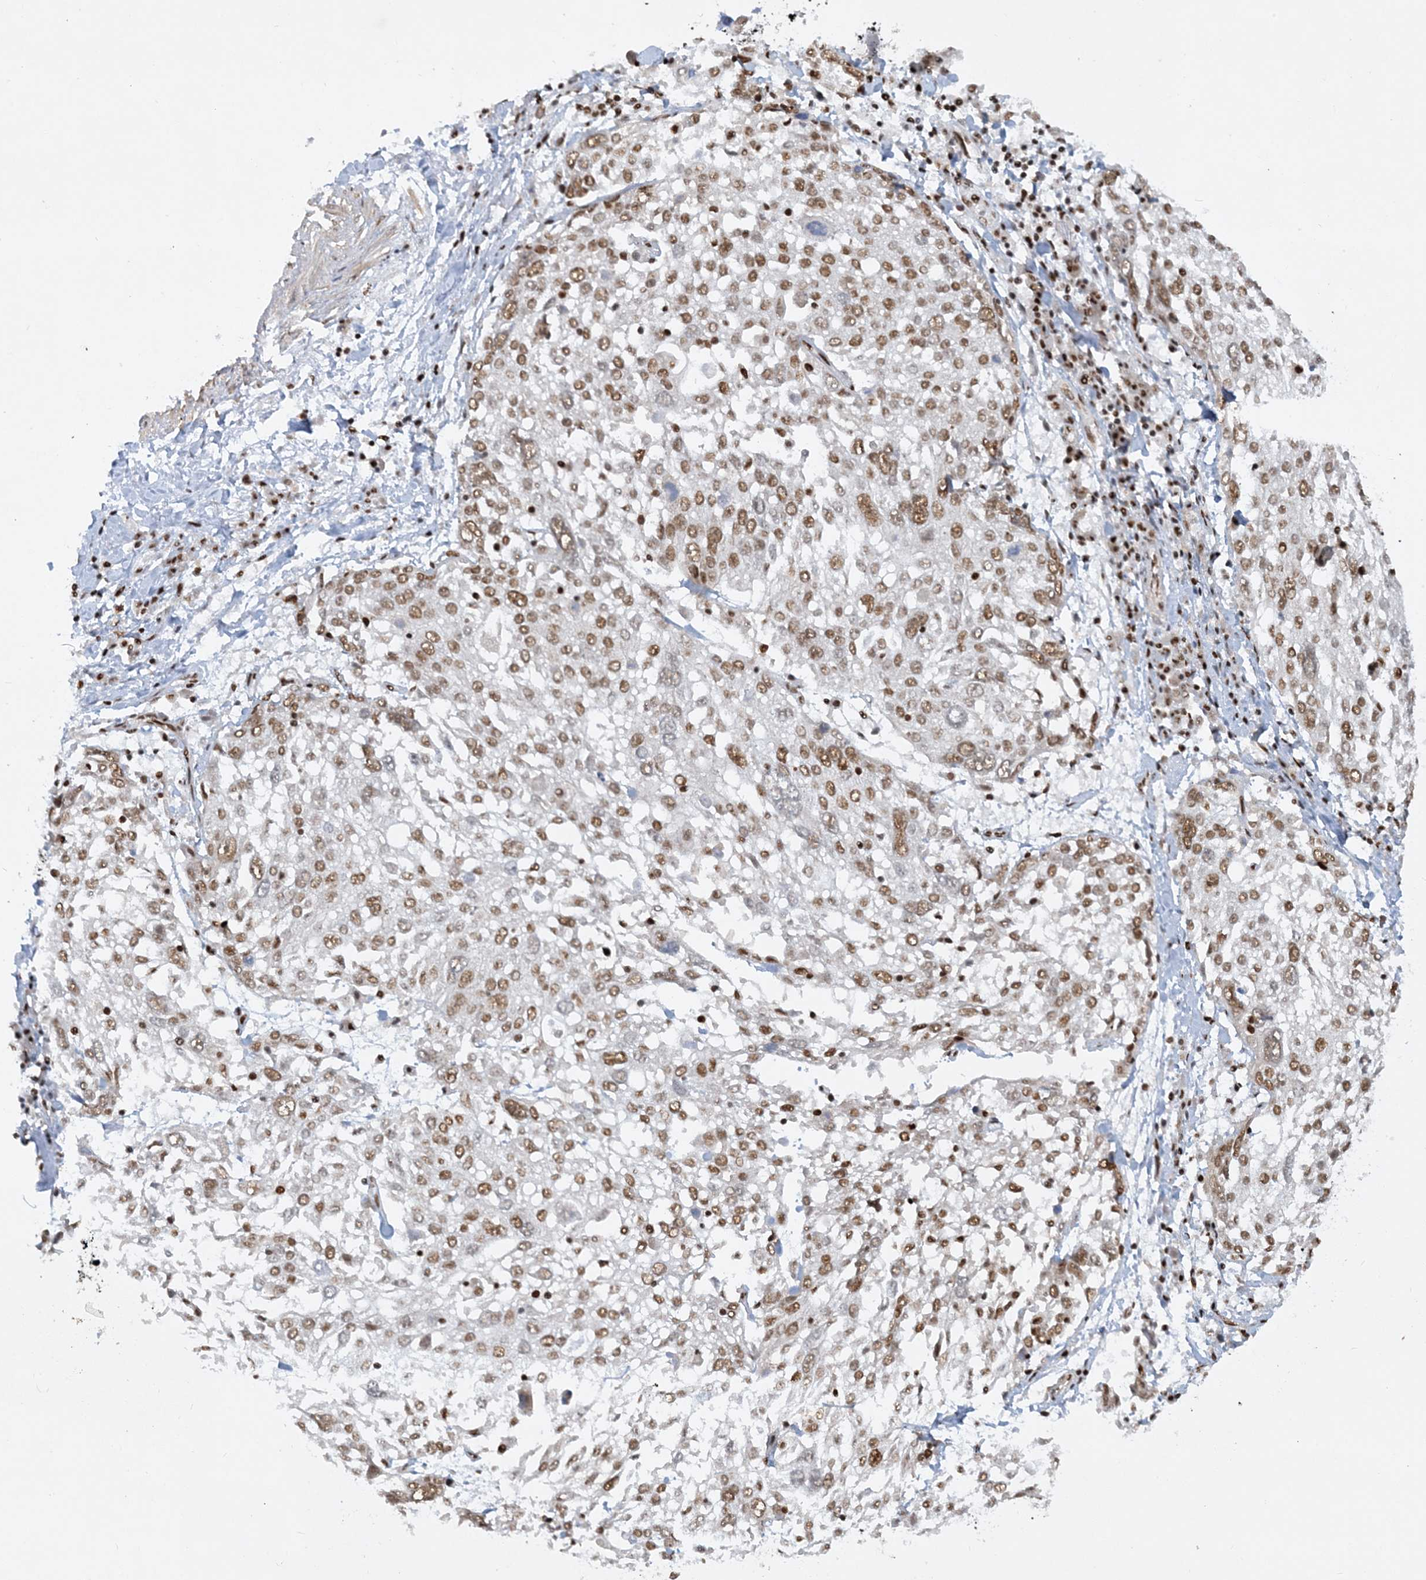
{"staining": {"intensity": "moderate", "quantity": ">75%", "location": "nuclear"}, "tissue": "lung cancer", "cell_type": "Tumor cells", "image_type": "cancer", "snomed": [{"axis": "morphology", "description": "Squamous cell carcinoma, NOS"}, {"axis": "topography", "description": "Lung"}], "caption": "This is an image of immunohistochemistry (IHC) staining of squamous cell carcinoma (lung), which shows moderate expression in the nuclear of tumor cells.", "gene": "DELE1", "patient": {"sex": "male", "age": 65}}